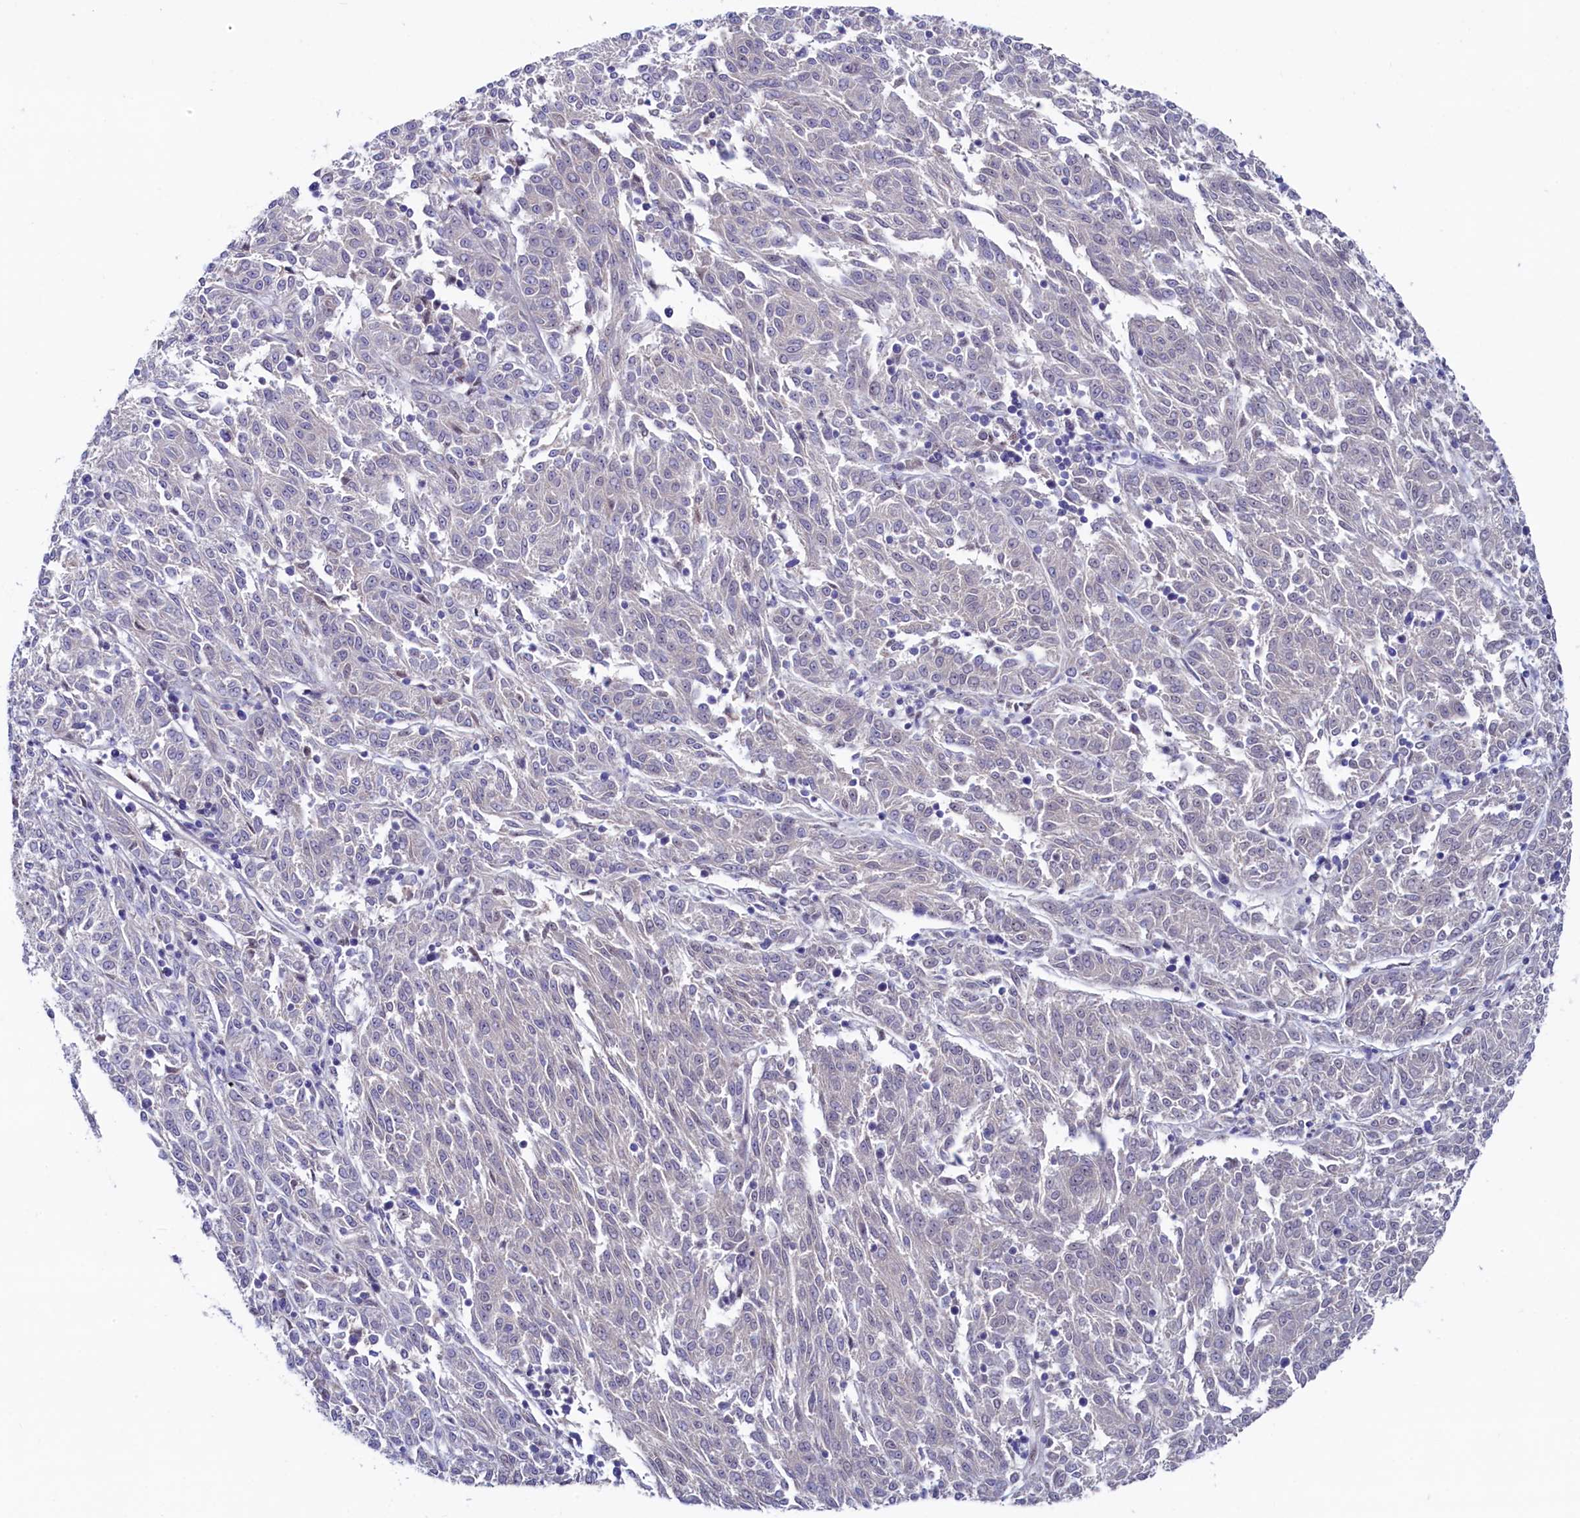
{"staining": {"intensity": "negative", "quantity": "none", "location": "none"}, "tissue": "melanoma", "cell_type": "Tumor cells", "image_type": "cancer", "snomed": [{"axis": "morphology", "description": "Malignant melanoma, NOS"}, {"axis": "topography", "description": "Skin"}], "caption": "Melanoma was stained to show a protein in brown. There is no significant expression in tumor cells.", "gene": "ASTE1", "patient": {"sex": "female", "age": 72}}